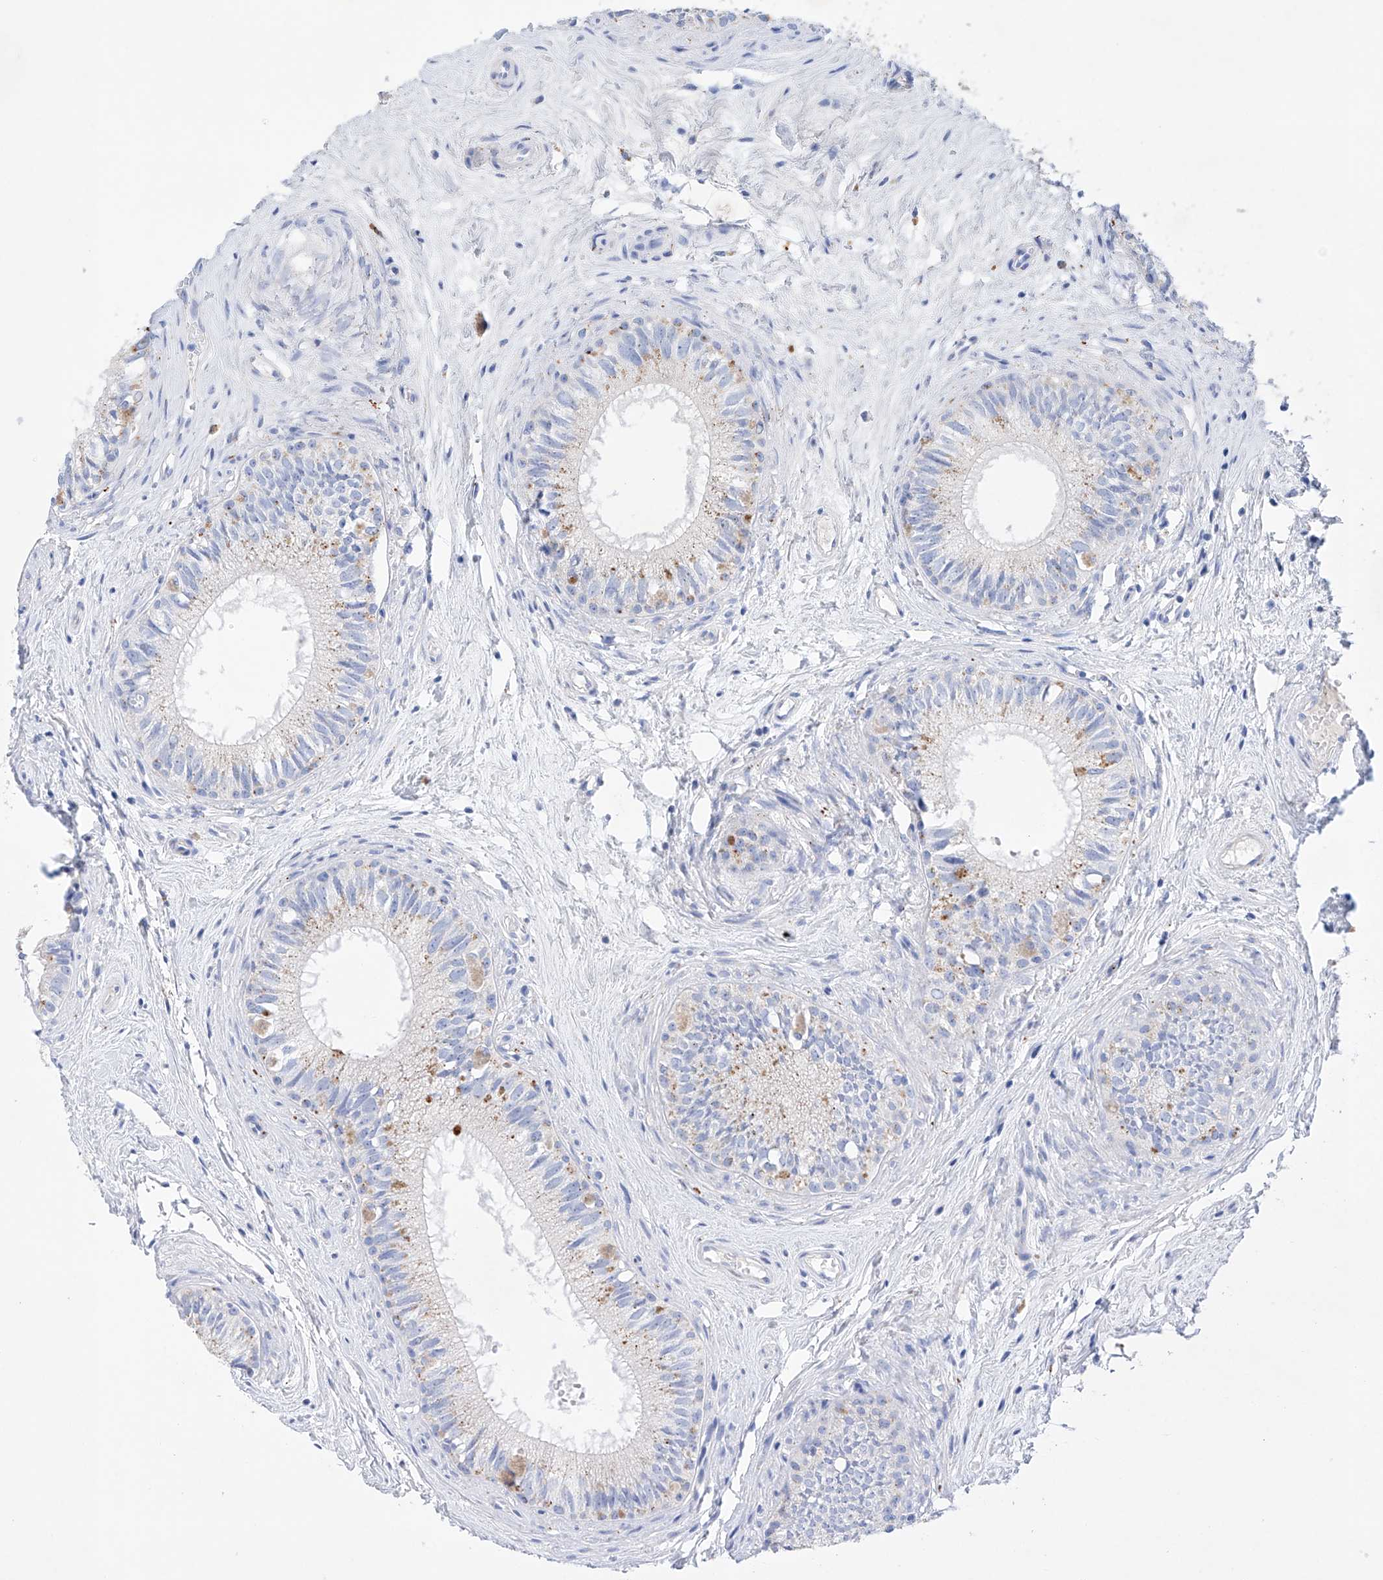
{"staining": {"intensity": "weak", "quantity": "<25%", "location": "cytoplasmic/membranous"}, "tissue": "epididymis", "cell_type": "Glandular cells", "image_type": "normal", "snomed": [{"axis": "morphology", "description": "Normal tissue, NOS"}, {"axis": "topography", "description": "Epididymis"}], "caption": "The image displays no significant expression in glandular cells of epididymis. The staining was performed using DAB (3,3'-diaminobenzidine) to visualize the protein expression in brown, while the nuclei were stained in blue with hematoxylin (Magnification: 20x).", "gene": "LURAP1", "patient": {"sex": "male", "age": 71}}